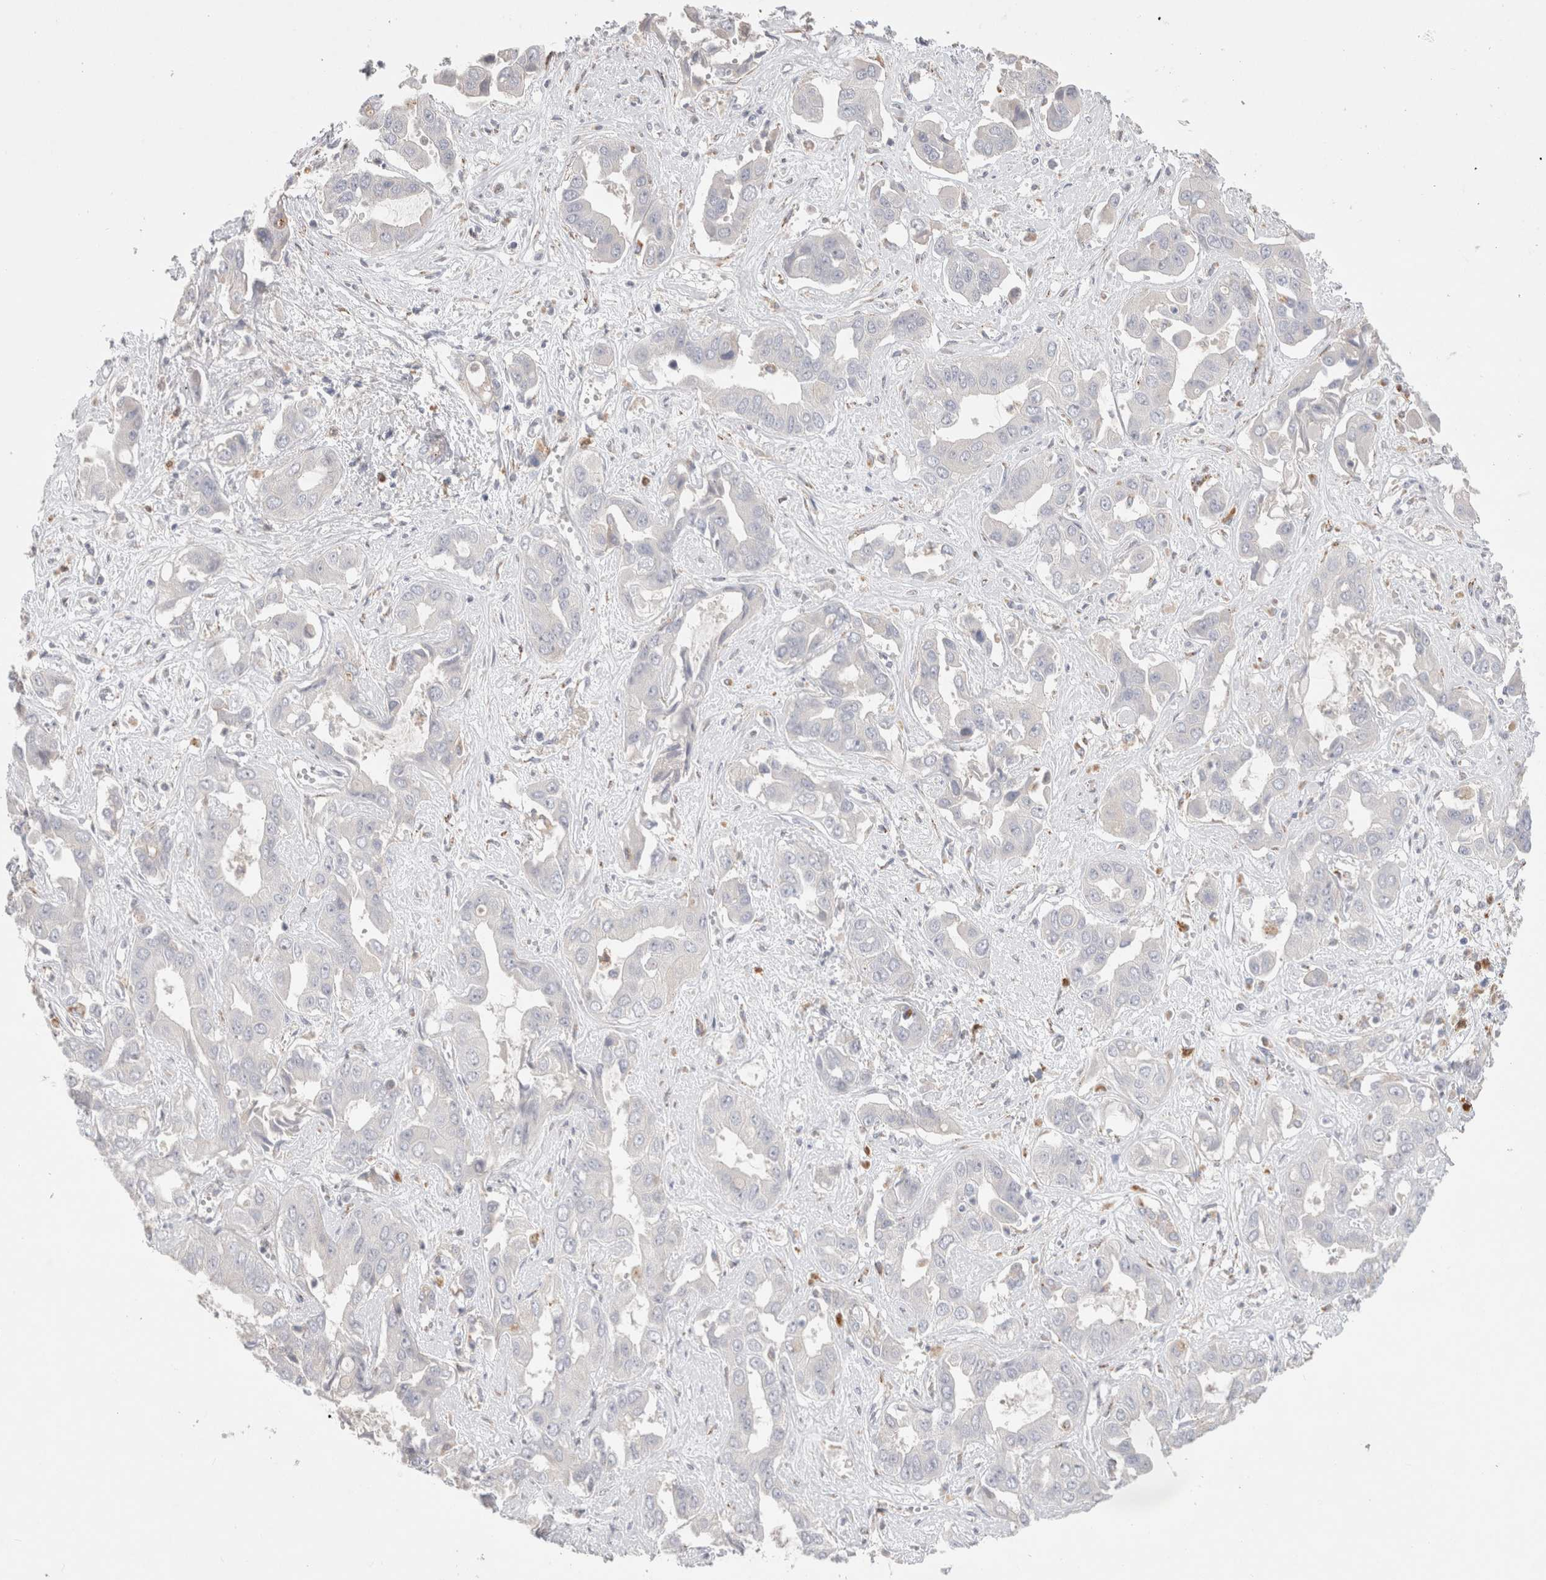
{"staining": {"intensity": "negative", "quantity": "none", "location": "none"}, "tissue": "liver cancer", "cell_type": "Tumor cells", "image_type": "cancer", "snomed": [{"axis": "morphology", "description": "Cholangiocarcinoma"}, {"axis": "topography", "description": "Liver"}], "caption": "DAB (3,3'-diaminobenzidine) immunohistochemical staining of human liver cholangiocarcinoma exhibits no significant expression in tumor cells.", "gene": "HPGDS", "patient": {"sex": "female", "age": 52}}